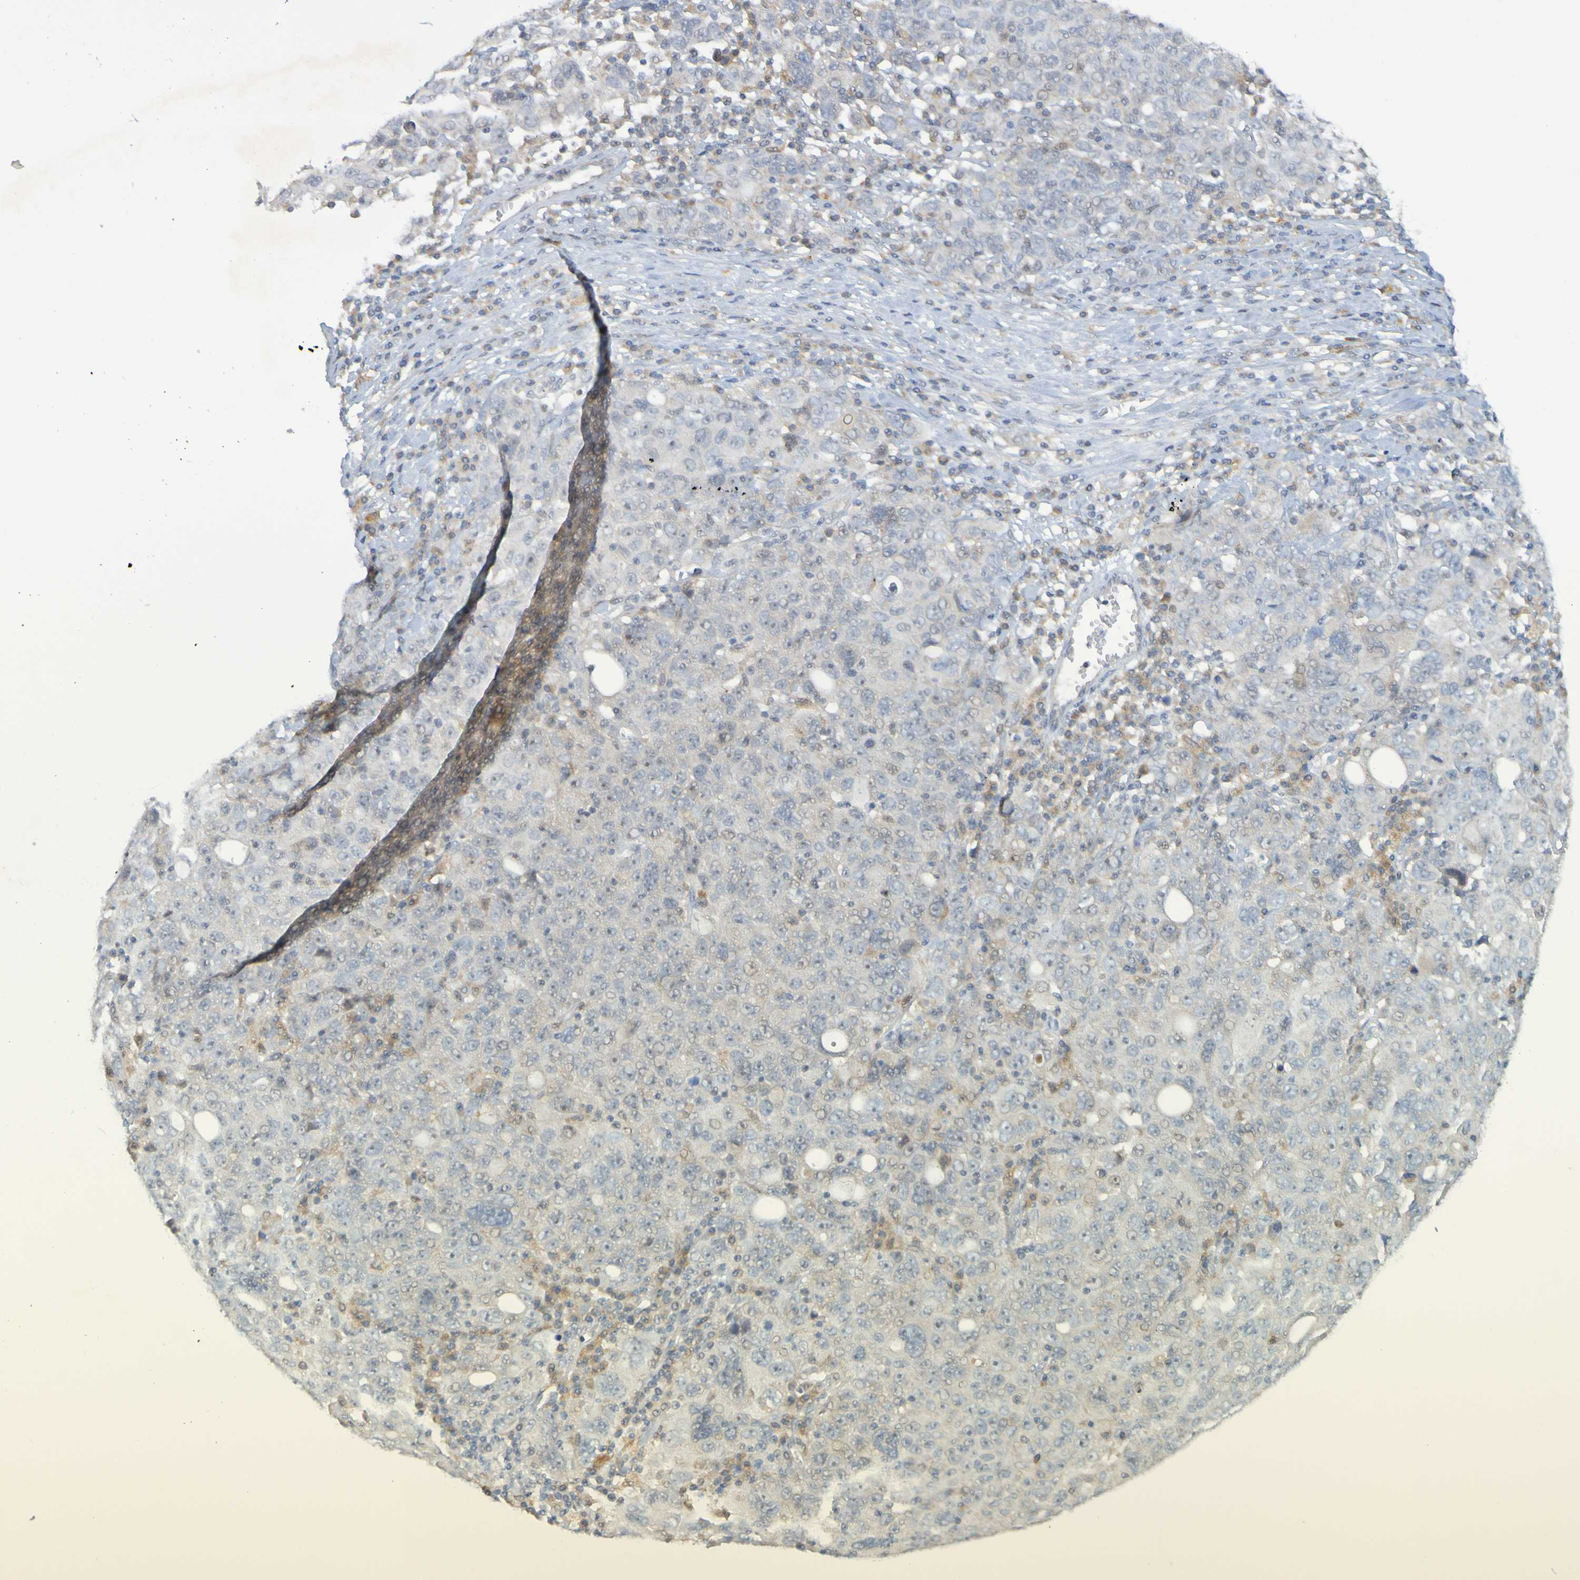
{"staining": {"intensity": "weak", "quantity": "<25%", "location": "cytoplasmic/membranous"}, "tissue": "ovarian cancer", "cell_type": "Tumor cells", "image_type": "cancer", "snomed": [{"axis": "morphology", "description": "Carcinoma, endometroid"}, {"axis": "topography", "description": "Ovary"}], "caption": "Ovarian cancer (endometroid carcinoma) was stained to show a protein in brown. There is no significant positivity in tumor cells.", "gene": "LILRB5", "patient": {"sex": "female", "age": 62}}